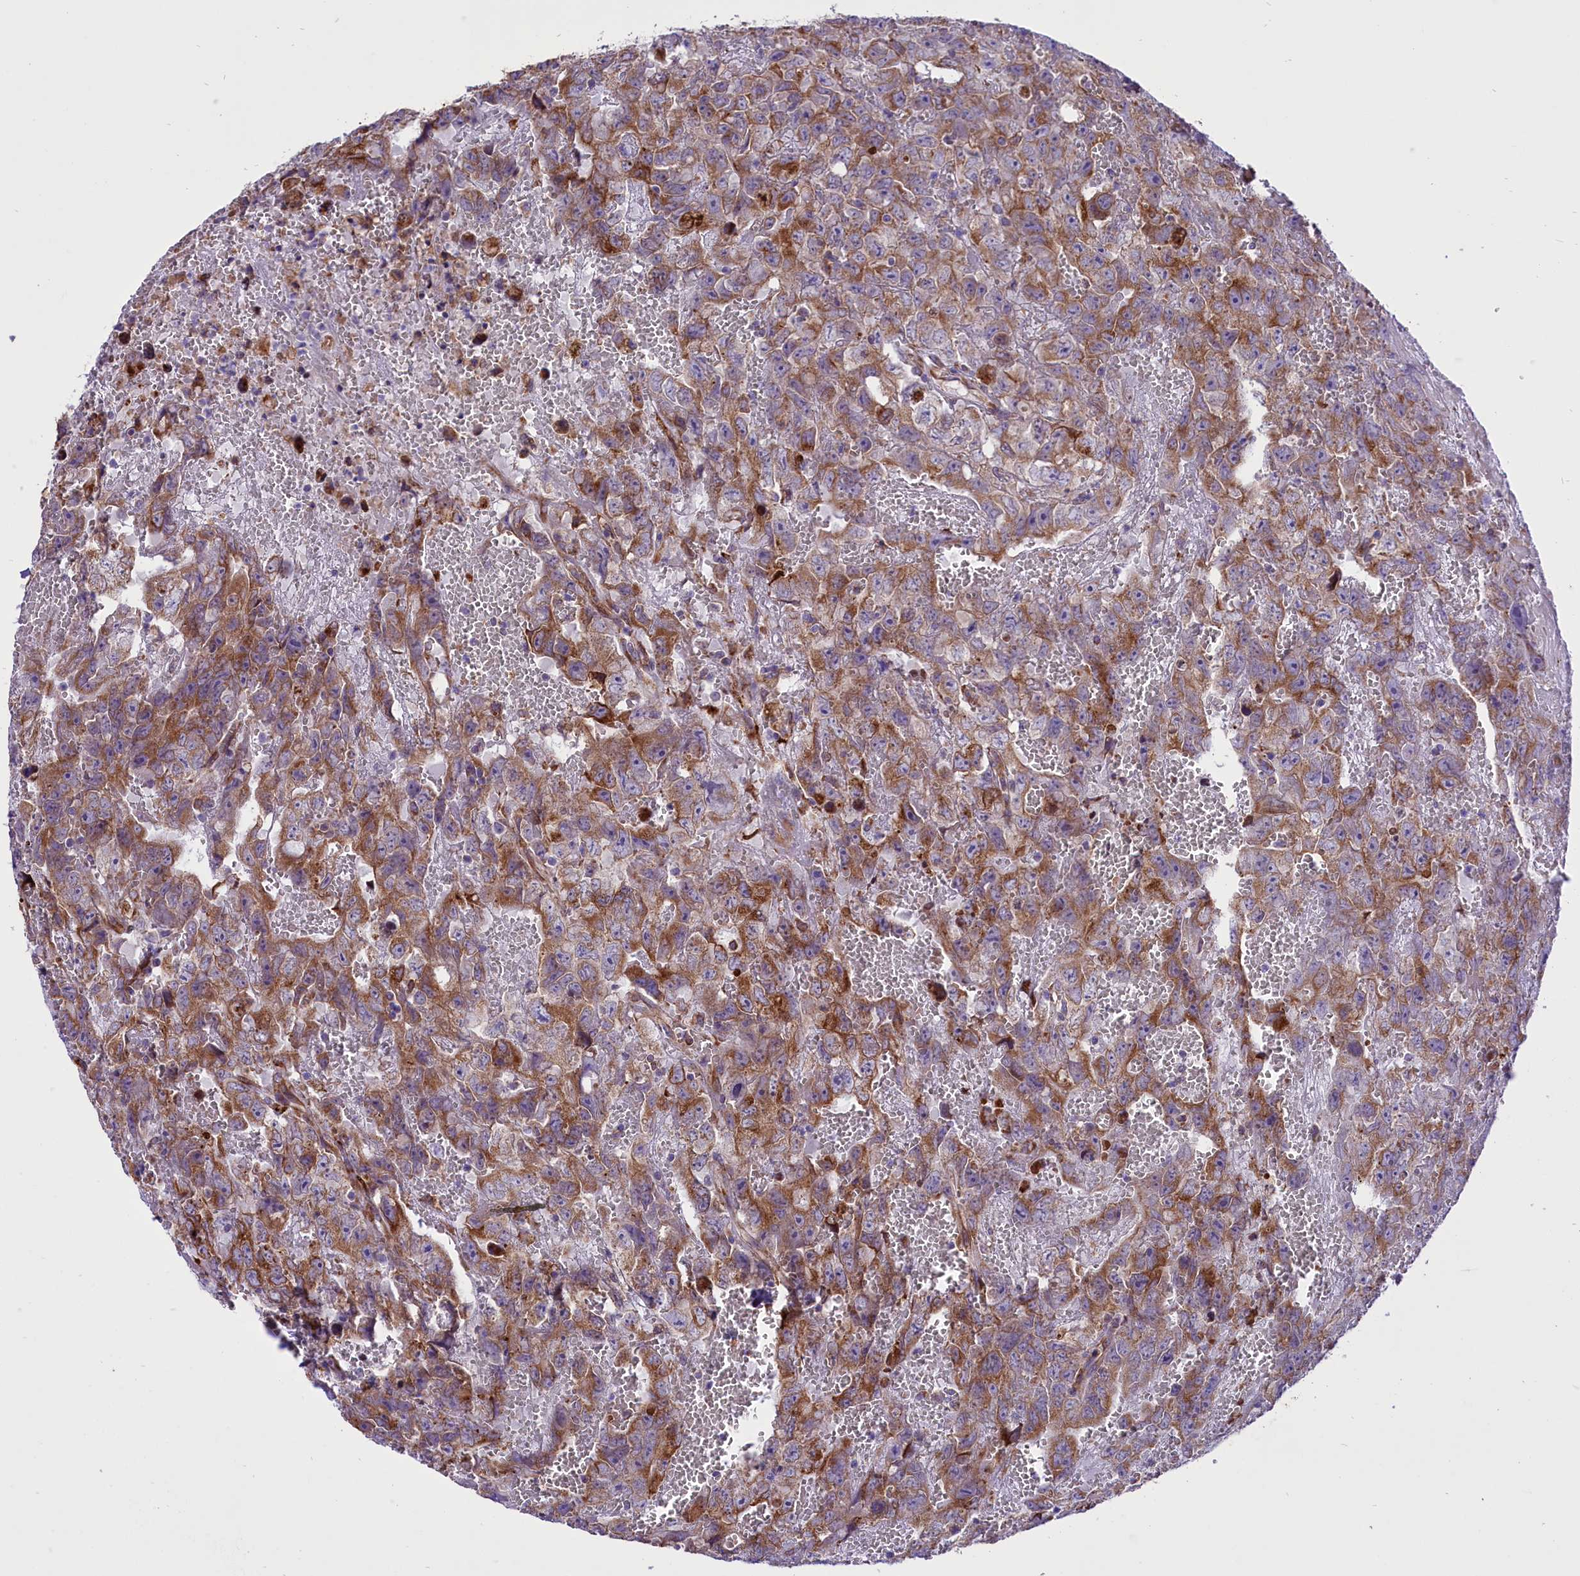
{"staining": {"intensity": "moderate", "quantity": ">75%", "location": "cytoplasmic/membranous"}, "tissue": "testis cancer", "cell_type": "Tumor cells", "image_type": "cancer", "snomed": [{"axis": "morphology", "description": "Carcinoma, Embryonal, NOS"}, {"axis": "topography", "description": "Testis"}], "caption": "Brown immunohistochemical staining in testis cancer (embryonal carcinoma) displays moderate cytoplasmic/membranous staining in approximately >75% of tumor cells.", "gene": "PTPRU", "patient": {"sex": "male", "age": 45}}